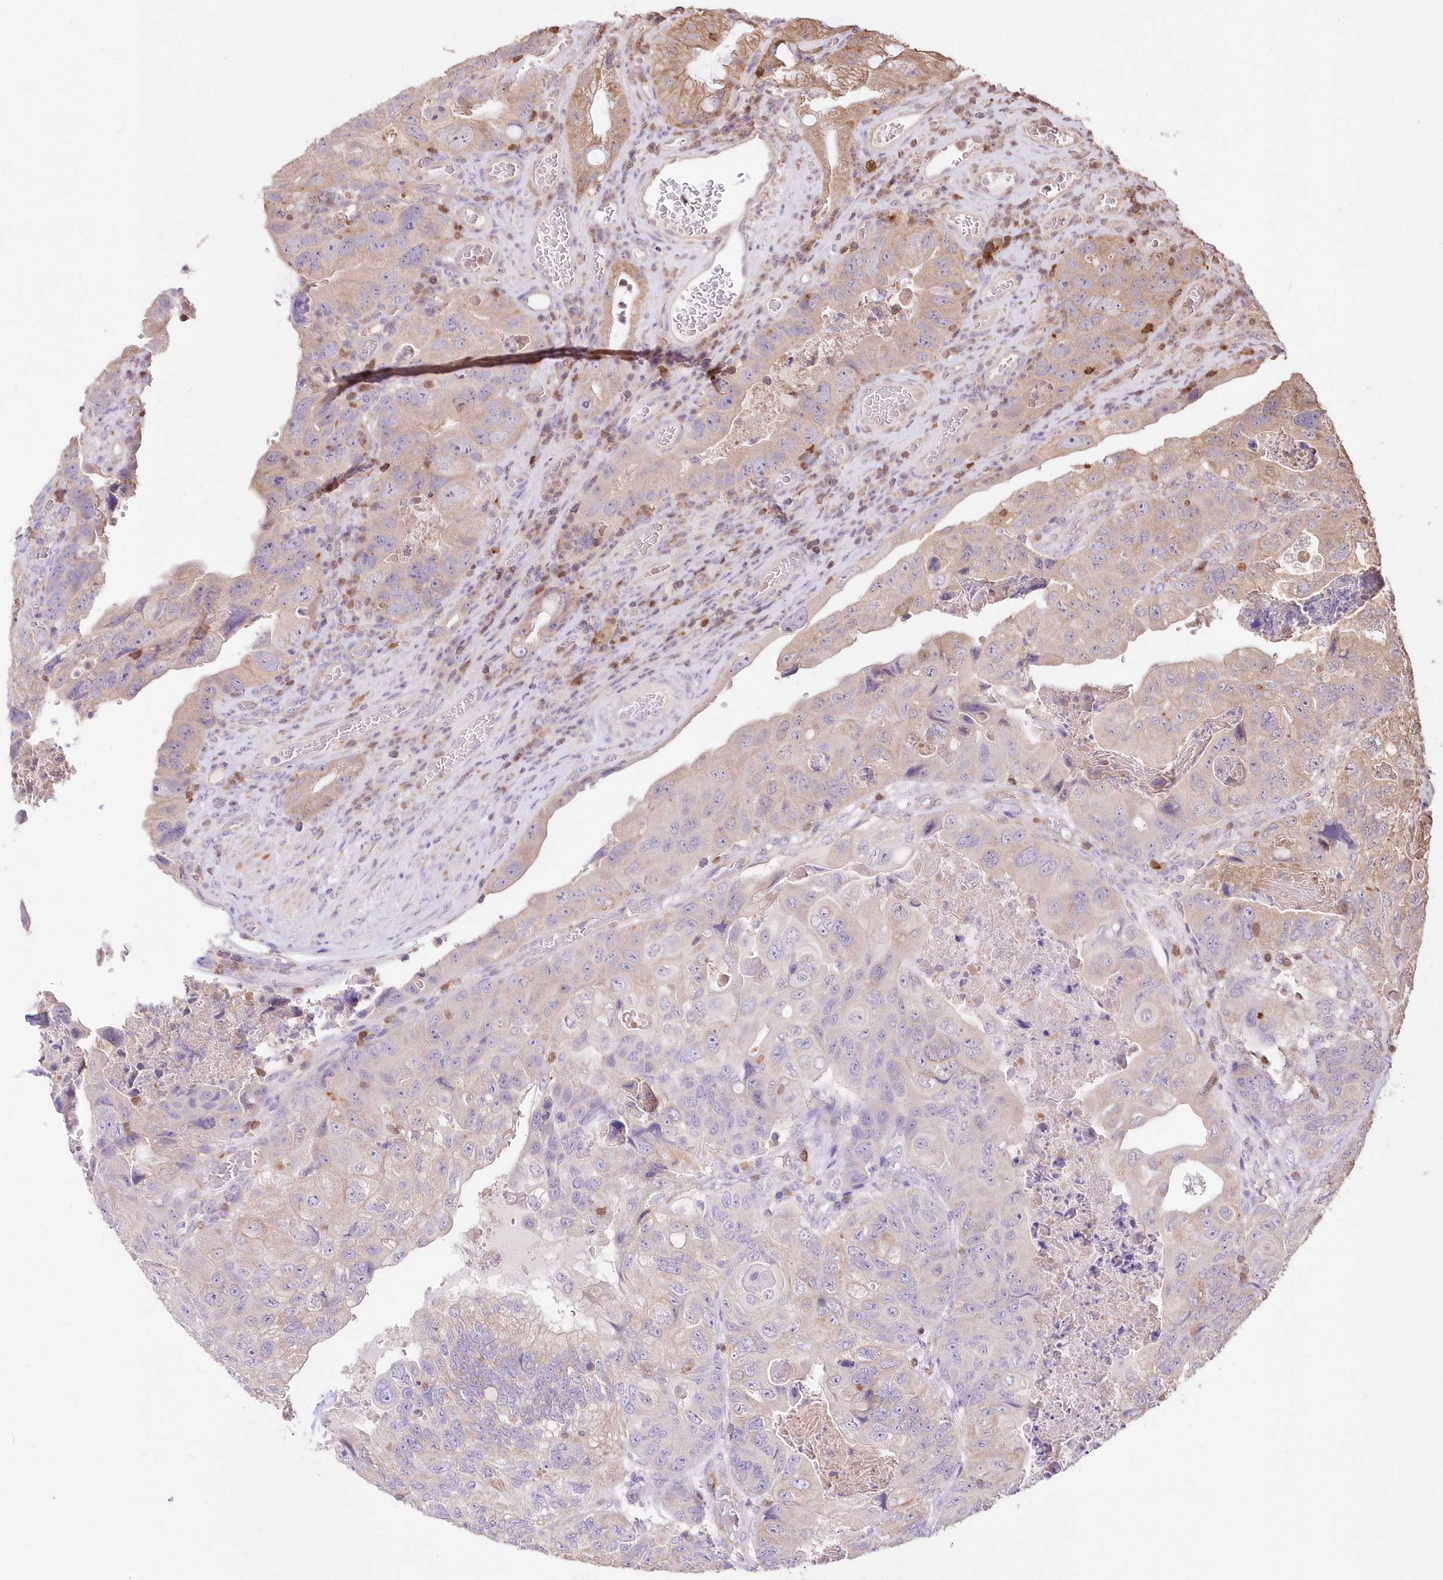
{"staining": {"intensity": "weak", "quantity": "<25%", "location": "cytoplasmic/membranous"}, "tissue": "colorectal cancer", "cell_type": "Tumor cells", "image_type": "cancer", "snomed": [{"axis": "morphology", "description": "Adenocarcinoma, NOS"}, {"axis": "topography", "description": "Rectum"}], "caption": "Tumor cells show no significant positivity in colorectal adenocarcinoma.", "gene": "STK17B", "patient": {"sex": "male", "age": 63}}